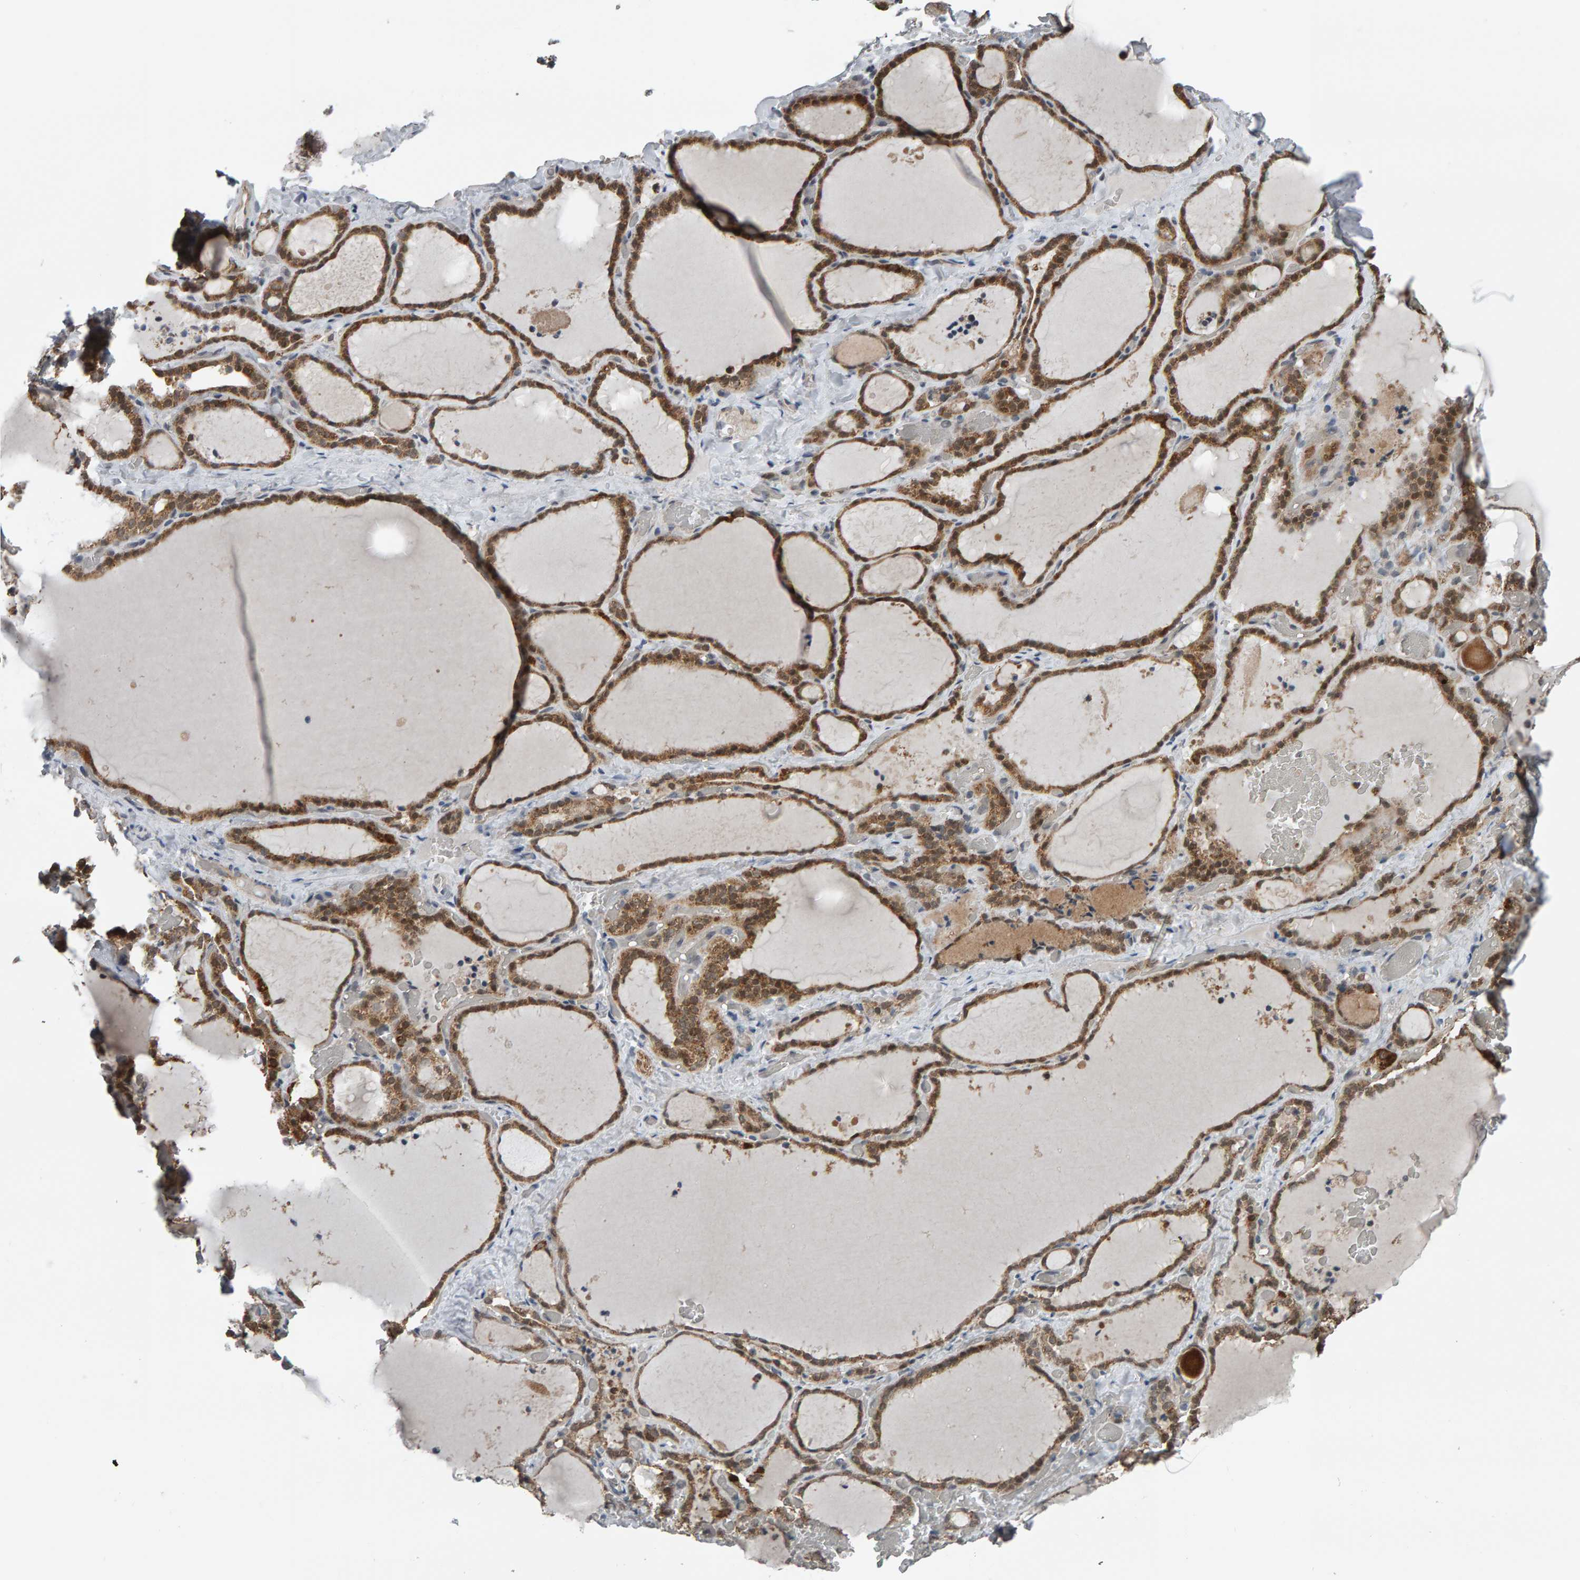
{"staining": {"intensity": "moderate", "quantity": ">75%", "location": "cytoplasmic/membranous,nuclear"}, "tissue": "thyroid gland", "cell_type": "Glandular cells", "image_type": "normal", "snomed": [{"axis": "morphology", "description": "Normal tissue, NOS"}, {"axis": "topography", "description": "Thyroid gland"}], "caption": "Protein expression analysis of normal human thyroid gland reveals moderate cytoplasmic/membranous,nuclear positivity in about >75% of glandular cells.", "gene": "COASY", "patient": {"sex": "female", "age": 22}}